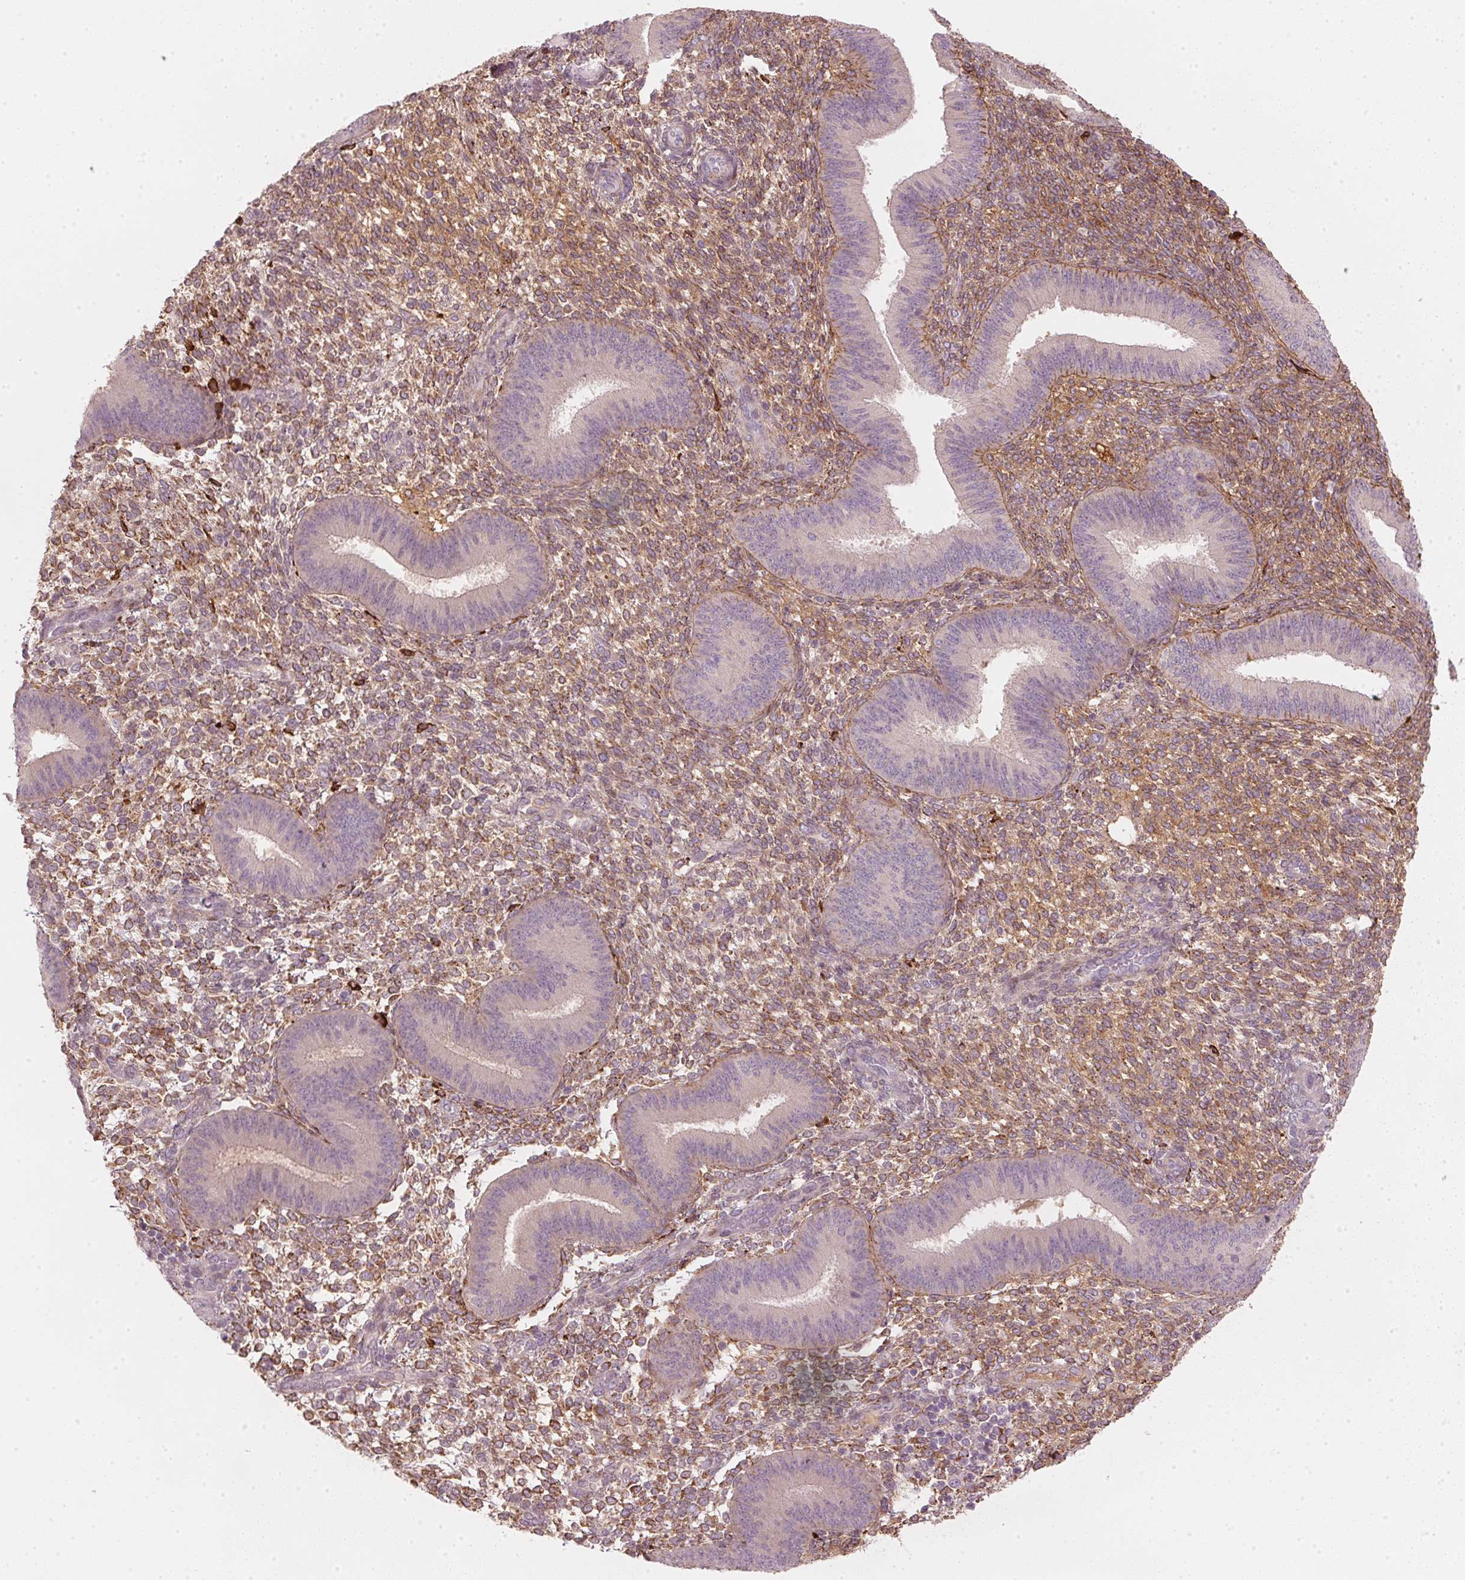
{"staining": {"intensity": "moderate", "quantity": "25%-75%", "location": "cytoplasmic/membranous"}, "tissue": "endometrium", "cell_type": "Cells in endometrial stroma", "image_type": "normal", "snomed": [{"axis": "morphology", "description": "Normal tissue, NOS"}, {"axis": "topography", "description": "Endometrium"}], "caption": "Protein staining displays moderate cytoplasmic/membranous staining in approximately 25%-75% of cells in endometrial stroma in benign endometrium. (IHC, brightfield microscopy, high magnification).", "gene": "SFRP4", "patient": {"sex": "female", "age": 39}}